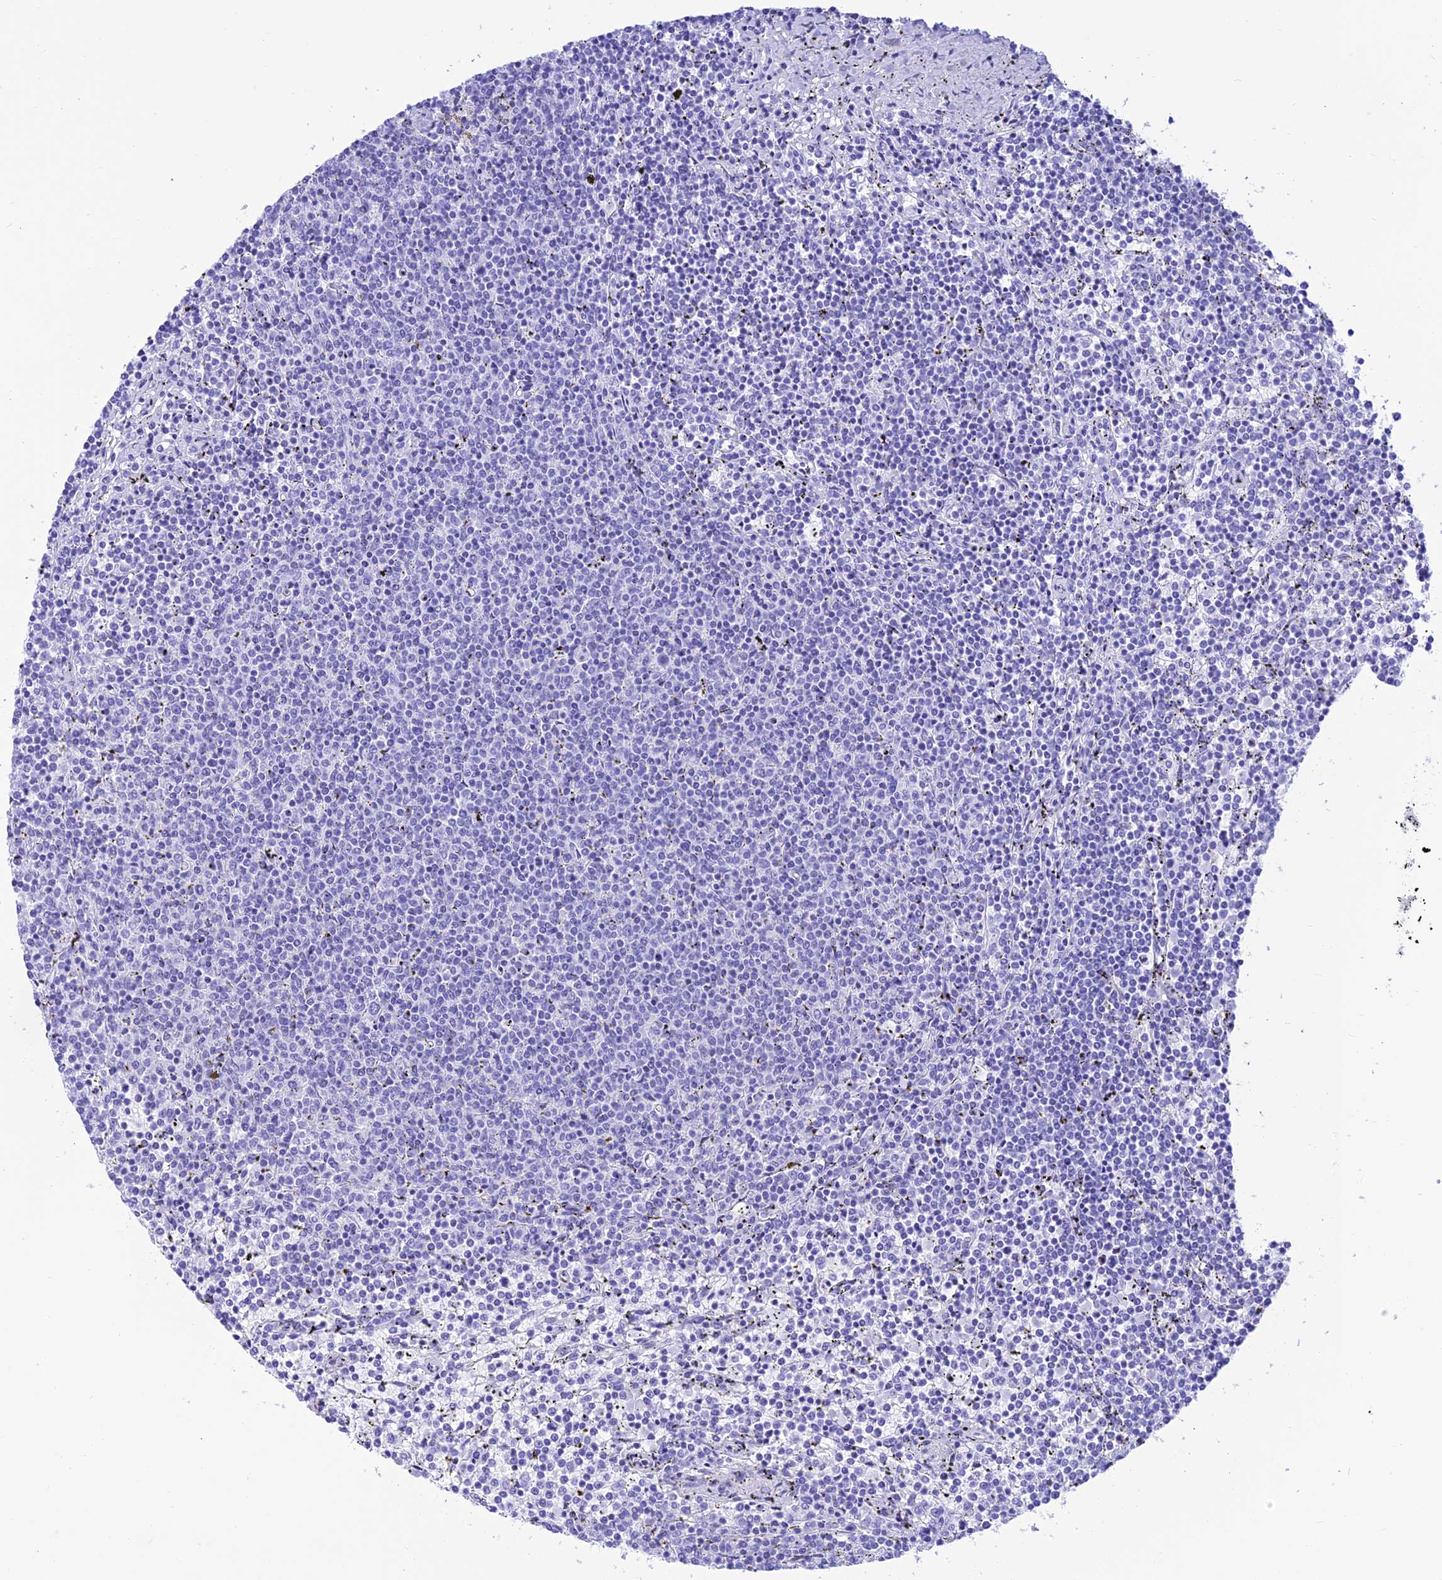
{"staining": {"intensity": "negative", "quantity": "none", "location": "none"}, "tissue": "lymphoma", "cell_type": "Tumor cells", "image_type": "cancer", "snomed": [{"axis": "morphology", "description": "Malignant lymphoma, non-Hodgkin's type, Low grade"}, {"axis": "topography", "description": "Spleen"}], "caption": "Image shows no significant protein positivity in tumor cells of low-grade malignant lymphoma, non-Hodgkin's type.", "gene": "PRNP", "patient": {"sex": "female", "age": 50}}